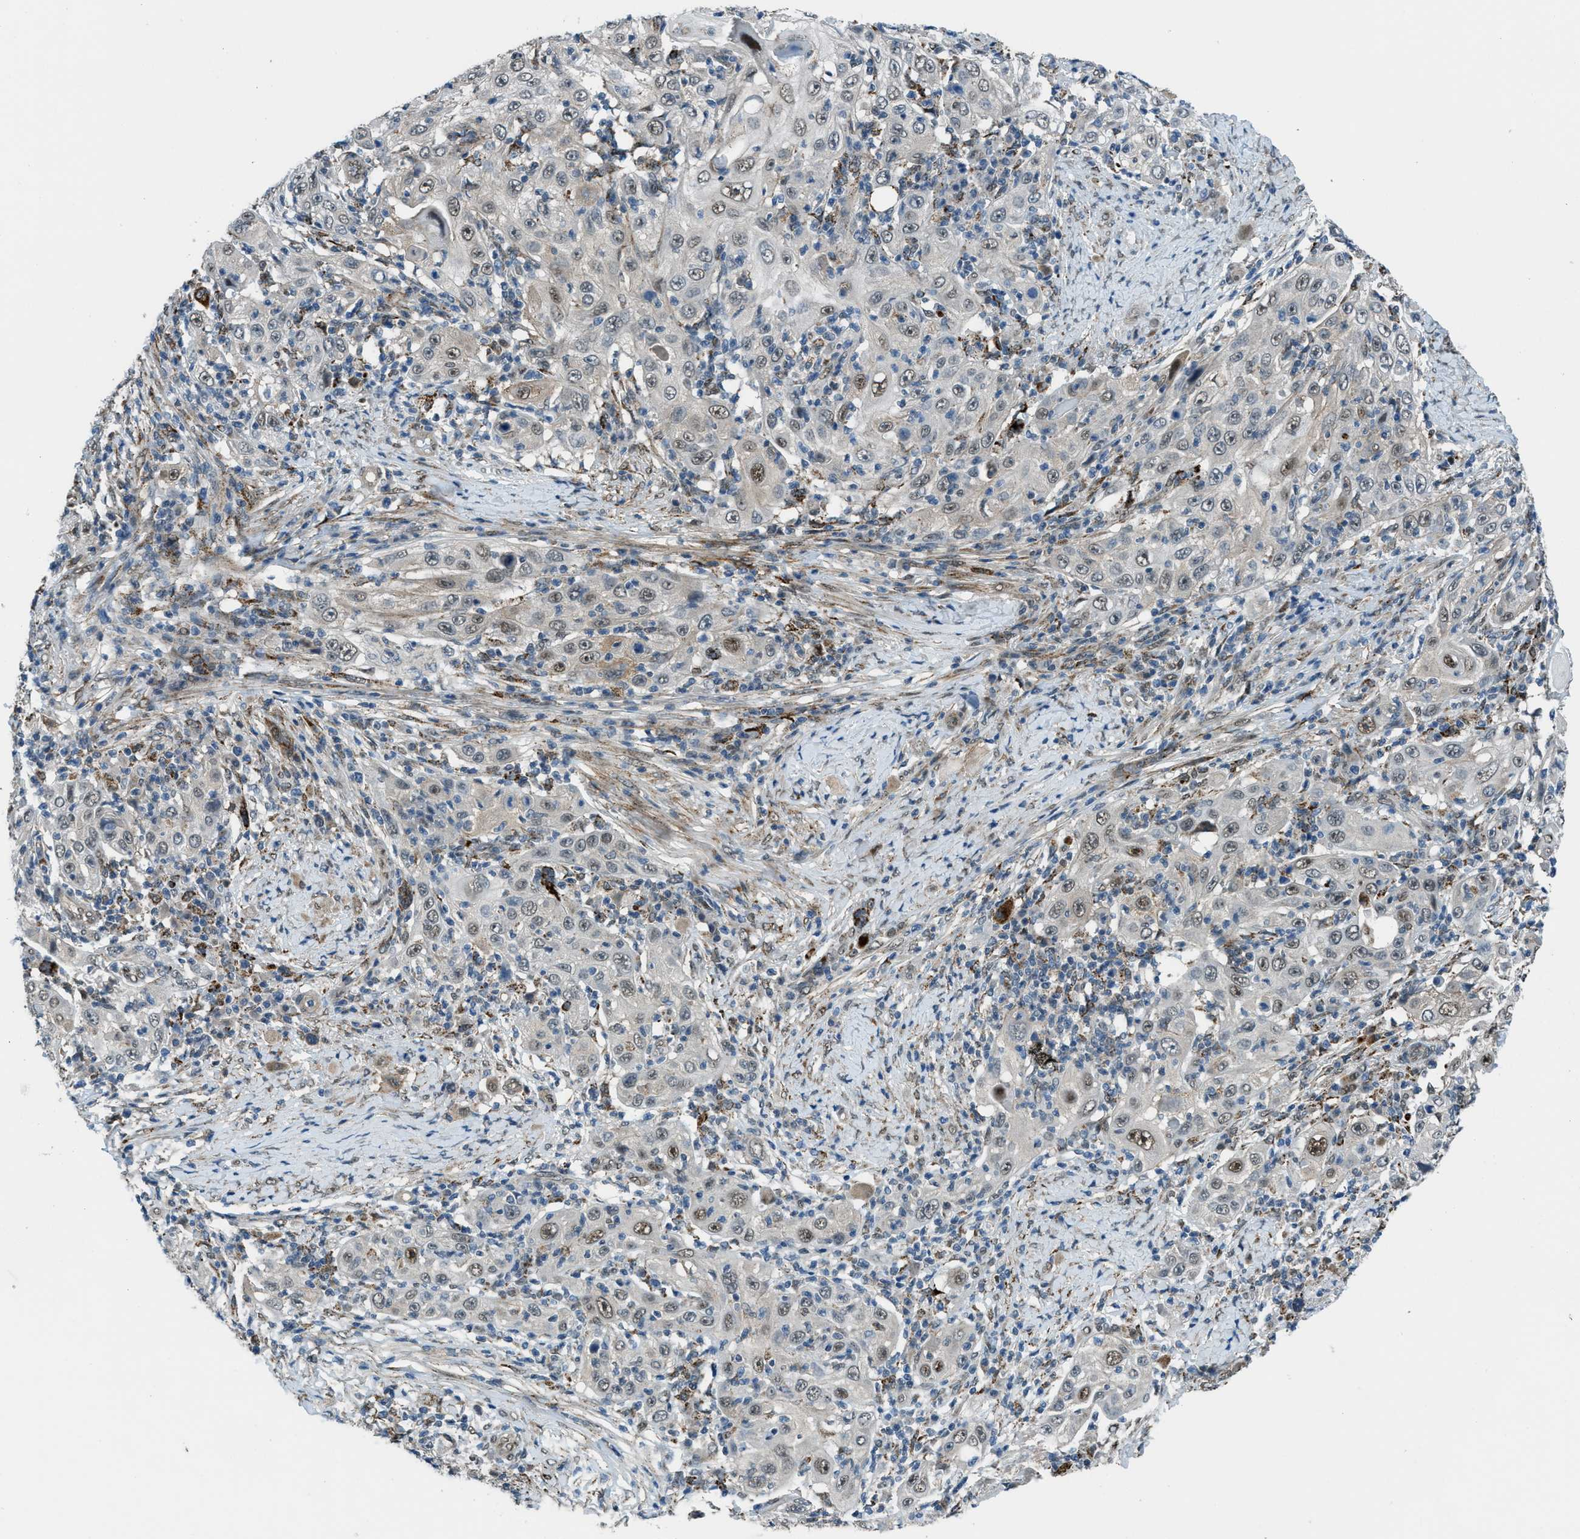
{"staining": {"intensity": "weak", "quantity": "25%-75%", "location": "nuclear"}, "tissue": "skin cancer", "cell_type": "Tumor cells", "image_type": "cancer", "snomed": [{"axis": "morphology", "description": "Squamous cell carcinoma, NOS"}, {"axis": "topography", "description": "Skin"}], "caption": "Tumor cells reveal low levels of weak nuclear positivity in about 25%-75% of cells in skin squamous cell carcinoma.", "gene": "NPEPL1", "patient": {"sex": "female", "age": 88}}